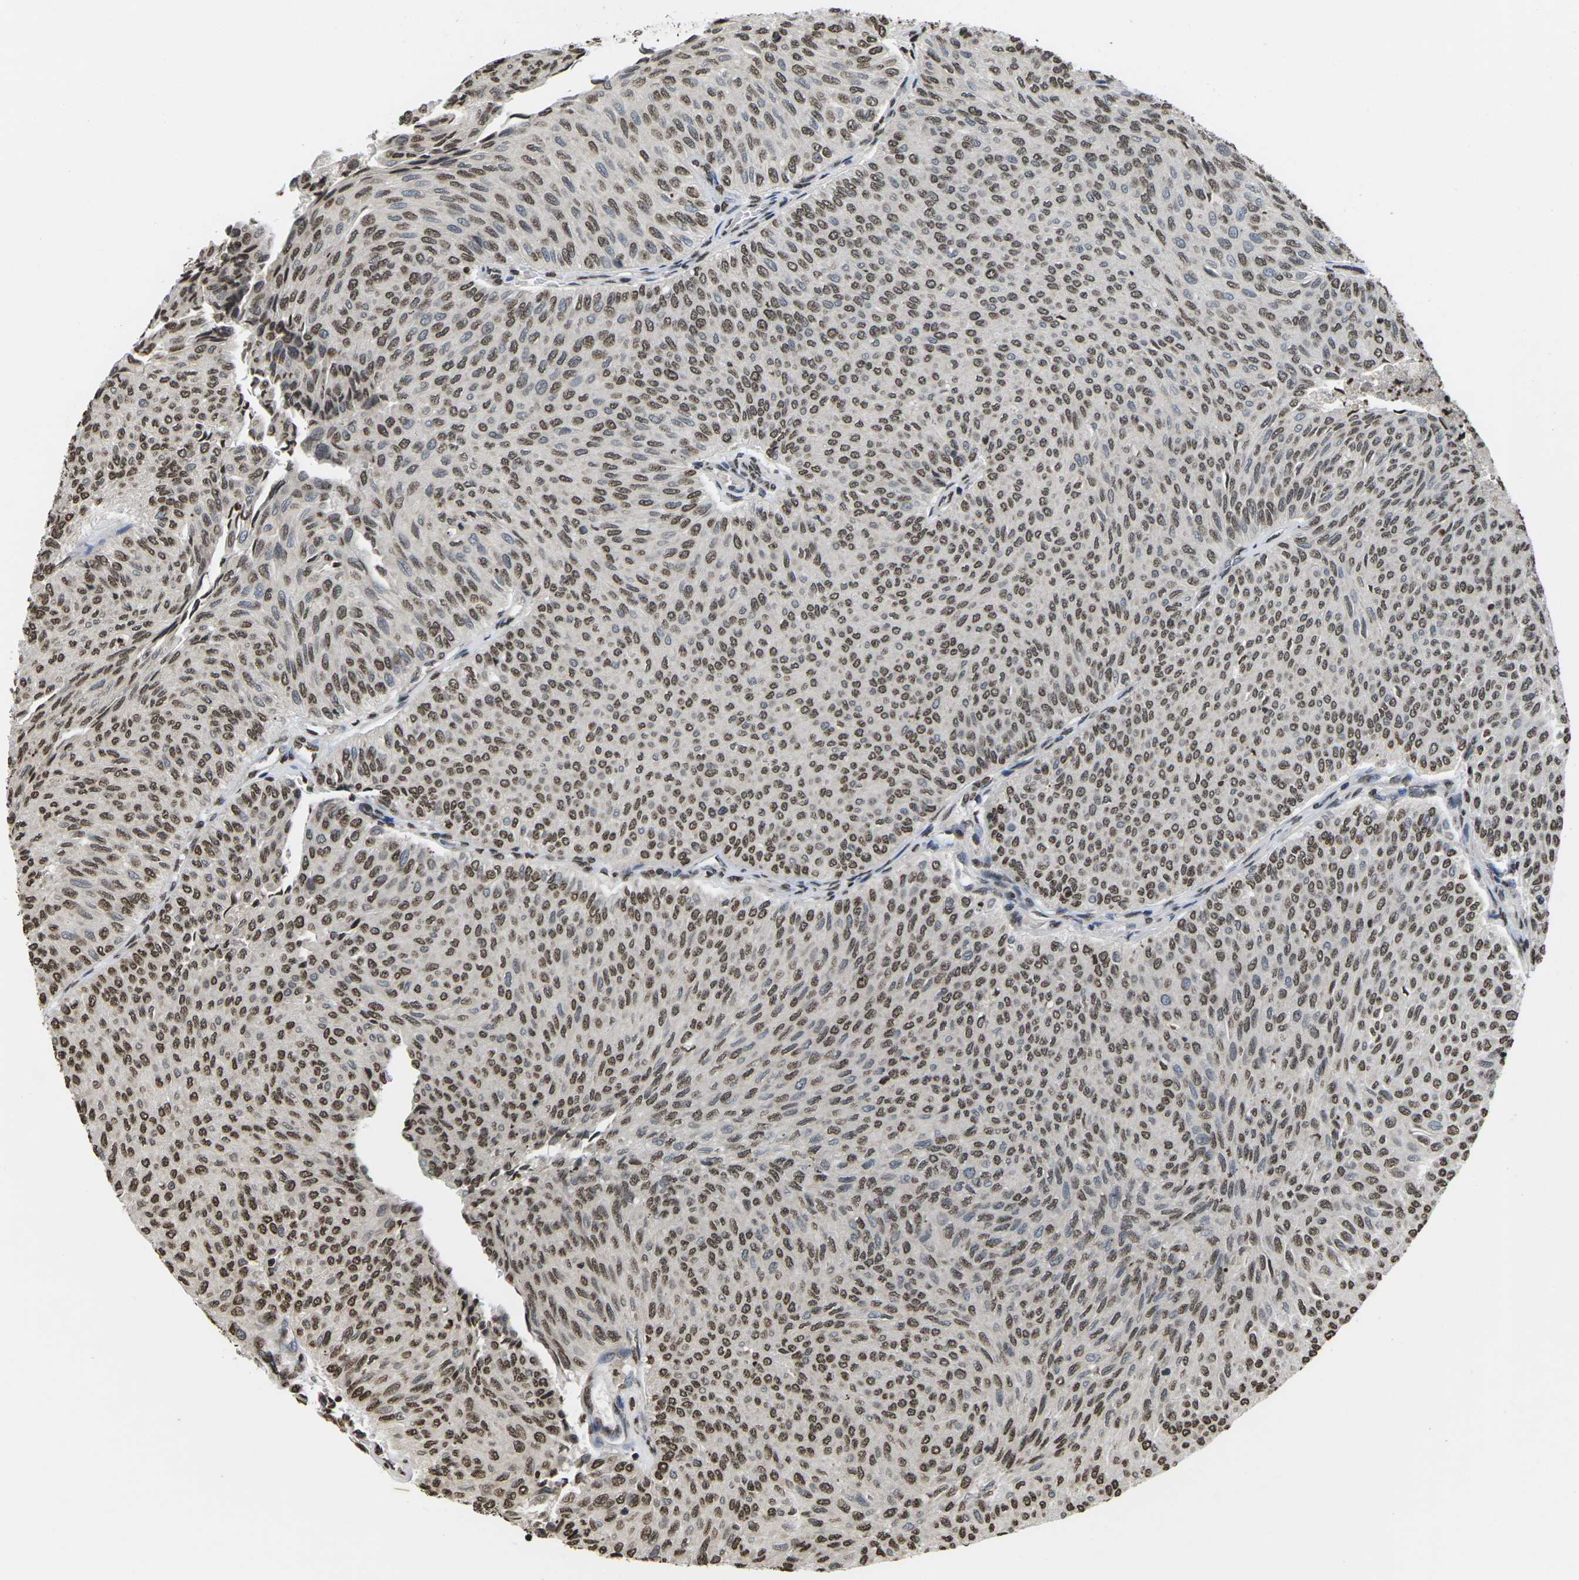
{"staining": {"intensity": "moderate", "quantity": ">75%", "location": "nuclear"}, "tissue": "urothelial cancer", "cell_type": "Tumor cells", "image_type": "cancer", "snomed": [{"axis": "morphology", "description": "Urothelial carcinoma, Low grade"}, {"axis": "topography", "description": "Urinary bladder"}], "caption": "Immunohistochemical staining of human urothelial carcinoma (low-grade) shows moderate nuclear protein expression in approximately >75% of tumor cells. (DAB (3,3'-diaminobenzidine) IHC, brown staining for protein, blue staining for nuclei).", "gene": "EMSY", "patient": {"sex": "male", "age": 78}}